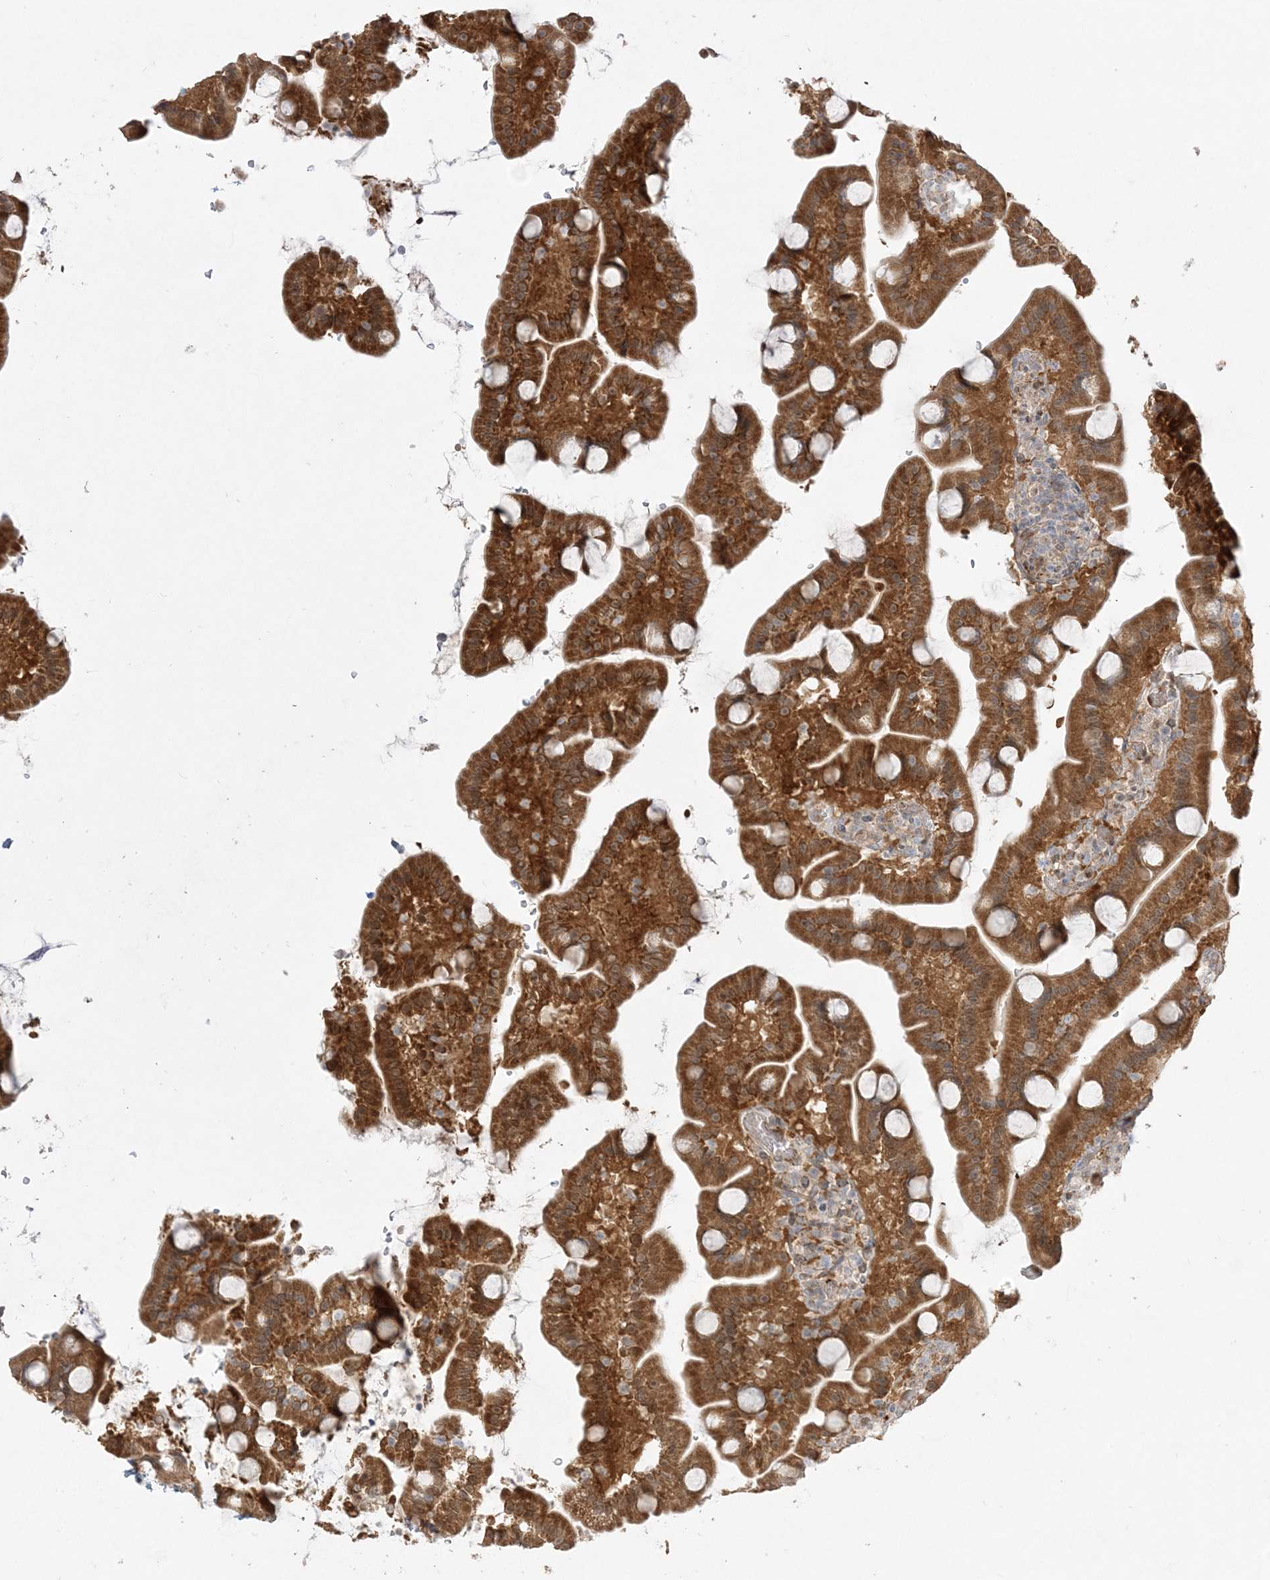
{"staining": {"intensity": "strong", "quantity": ">75%", "location": "cytoplasmic/membranous"}, "tissue": "duodenum", "cell_type": "Glandular cells", "image_type": "normal", "snomed": [{"axis": "morphology", "description": "Normal tissue, NOS"}, {"axis": "topography", "description": "Duodenum"}], "caption": "Duodenum stained with a brown dye reveals strong cytoplasmic/membranous positive expression in approximately >75% of glandular cells.", "gene": "INPP1", "patient": {"sex": "male", "age": 55}}